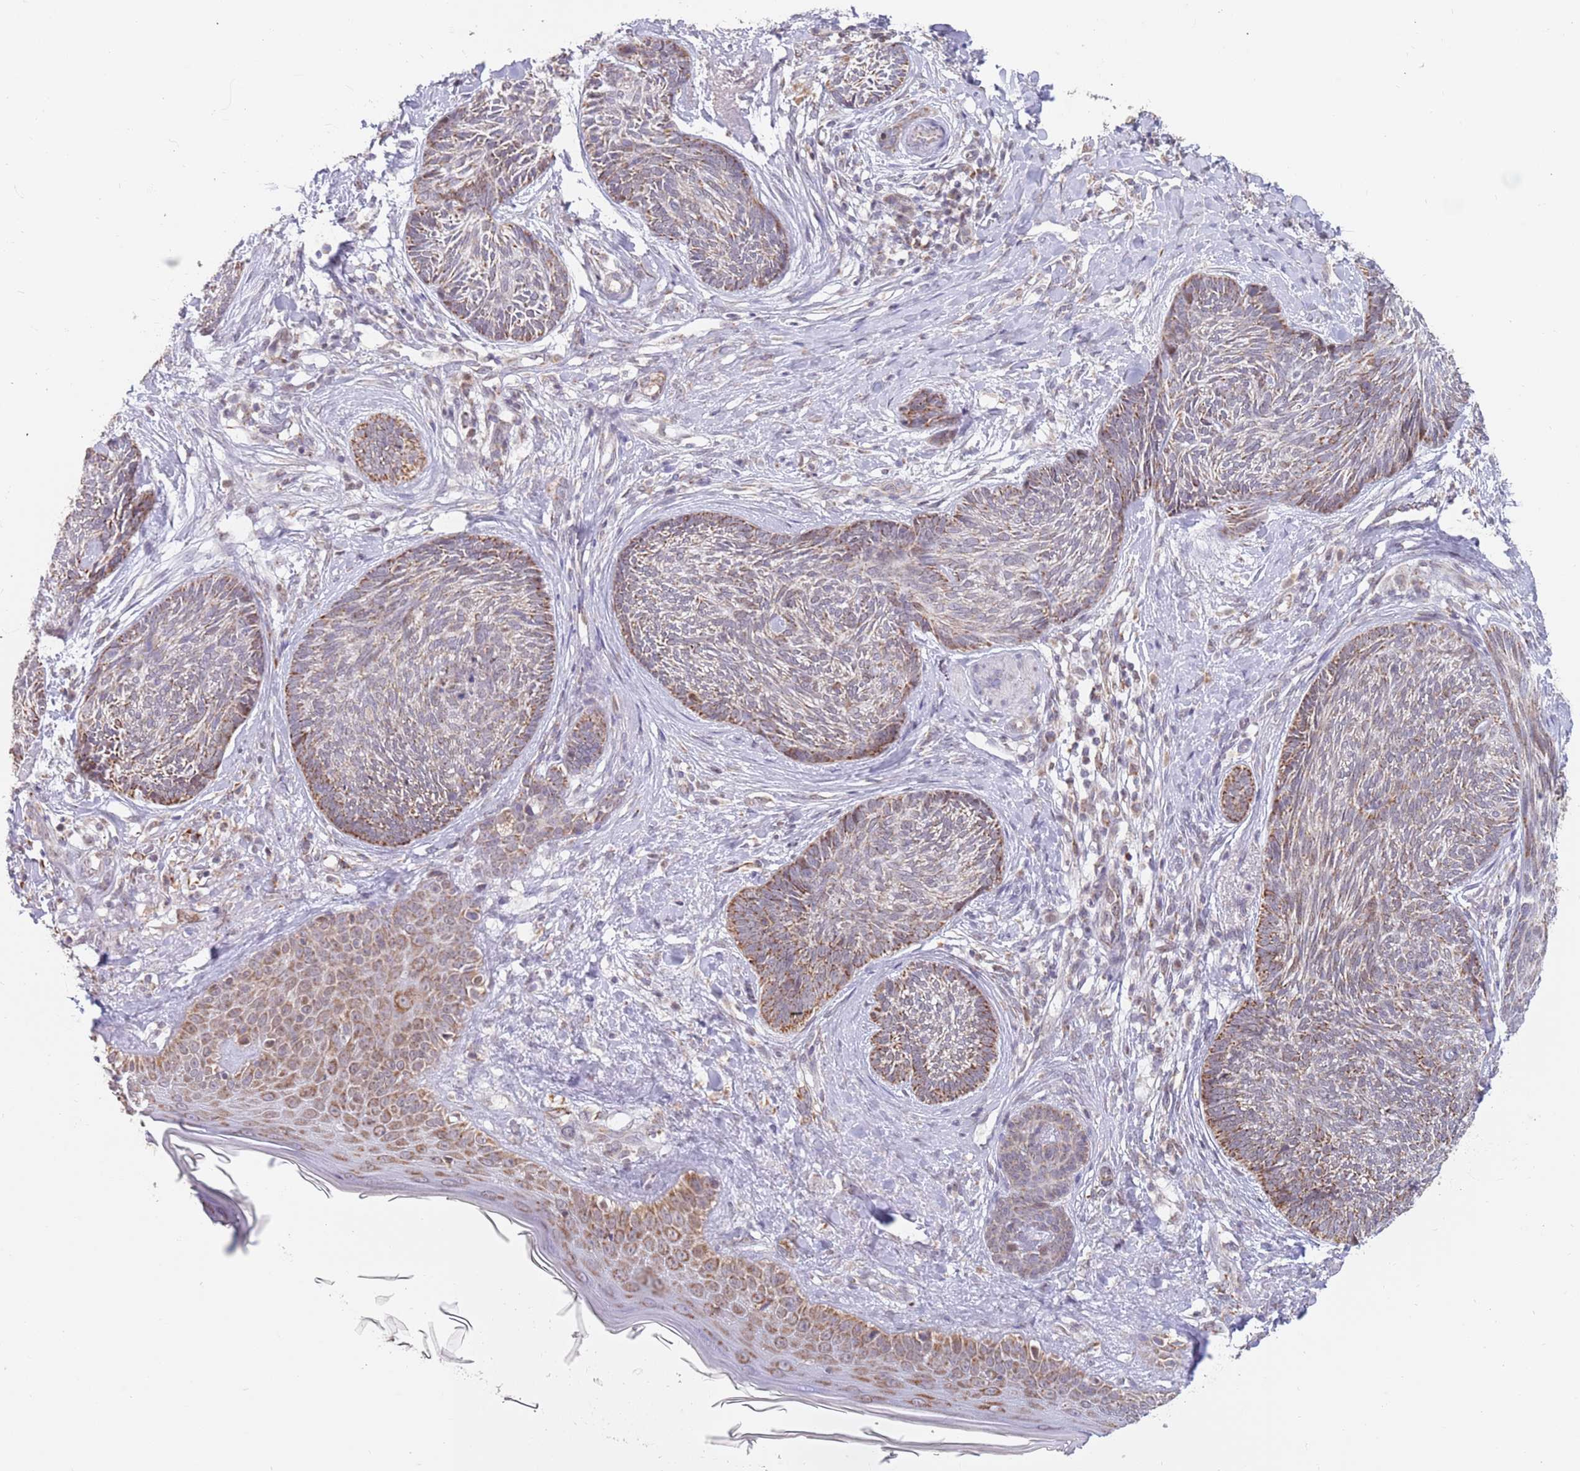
{"staining": {"intensity": "moderate", "quantity": ">75%", "location": "cytoplasmic/membranous"}, "tissue": "skin cancer", "cell_type": "Tumor cells", "image_type": "cancer", "snomed": [{"axis": "morphology", "description": "Basal cell carcinoma"}, {"axis": "topography", "description": "Skin"}], "caption": "Protein staining of skin cancer tissue reveals moderate cytoplasmic/membranous staining in about >75% of tumor cells.", "gene": "TIMM13", "patient": {"sex": "male", "age": 73}}